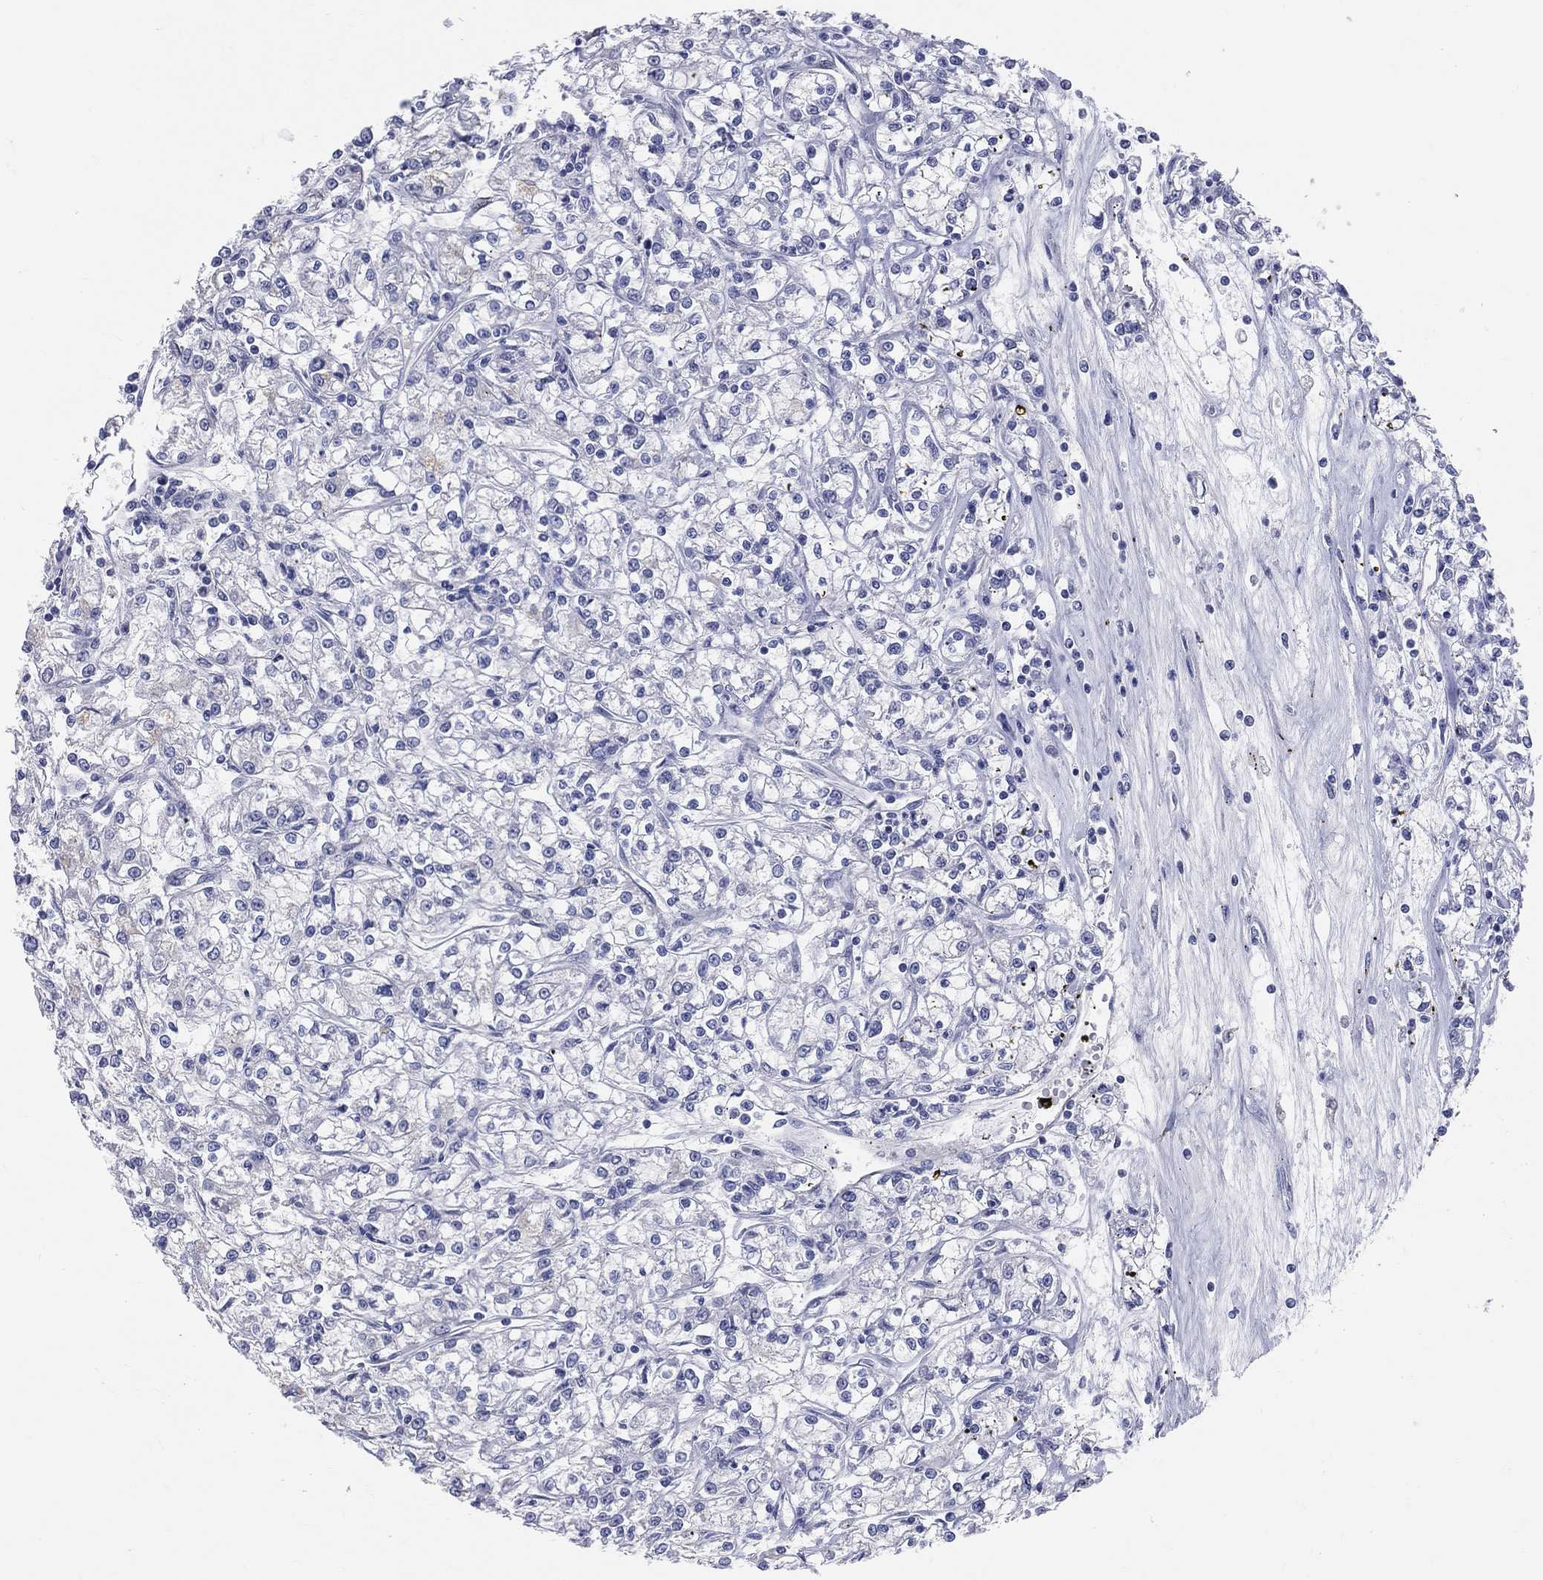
{"staining": {"intensity": "negative", "quantity": "none", "location": "none"}, "tissue": "renal cancer", "cell_type": "Tumor cells", "image_type": "cancer", "snomed": [{"axis": "morphology", "description": "Adenocarcinoma, NOS"}, {"axis": "topography", "description": "Kidney"}], "caption": "High magnification brightfield microscopy of renal cancer stained with DAB (3,3'-diaminobenzidine) (brown) and counterstained with hematoxylin (blue): tumor cells show no significant staining.", "gene": "LAT", "patient": {"sex": "female", "age": 59}}